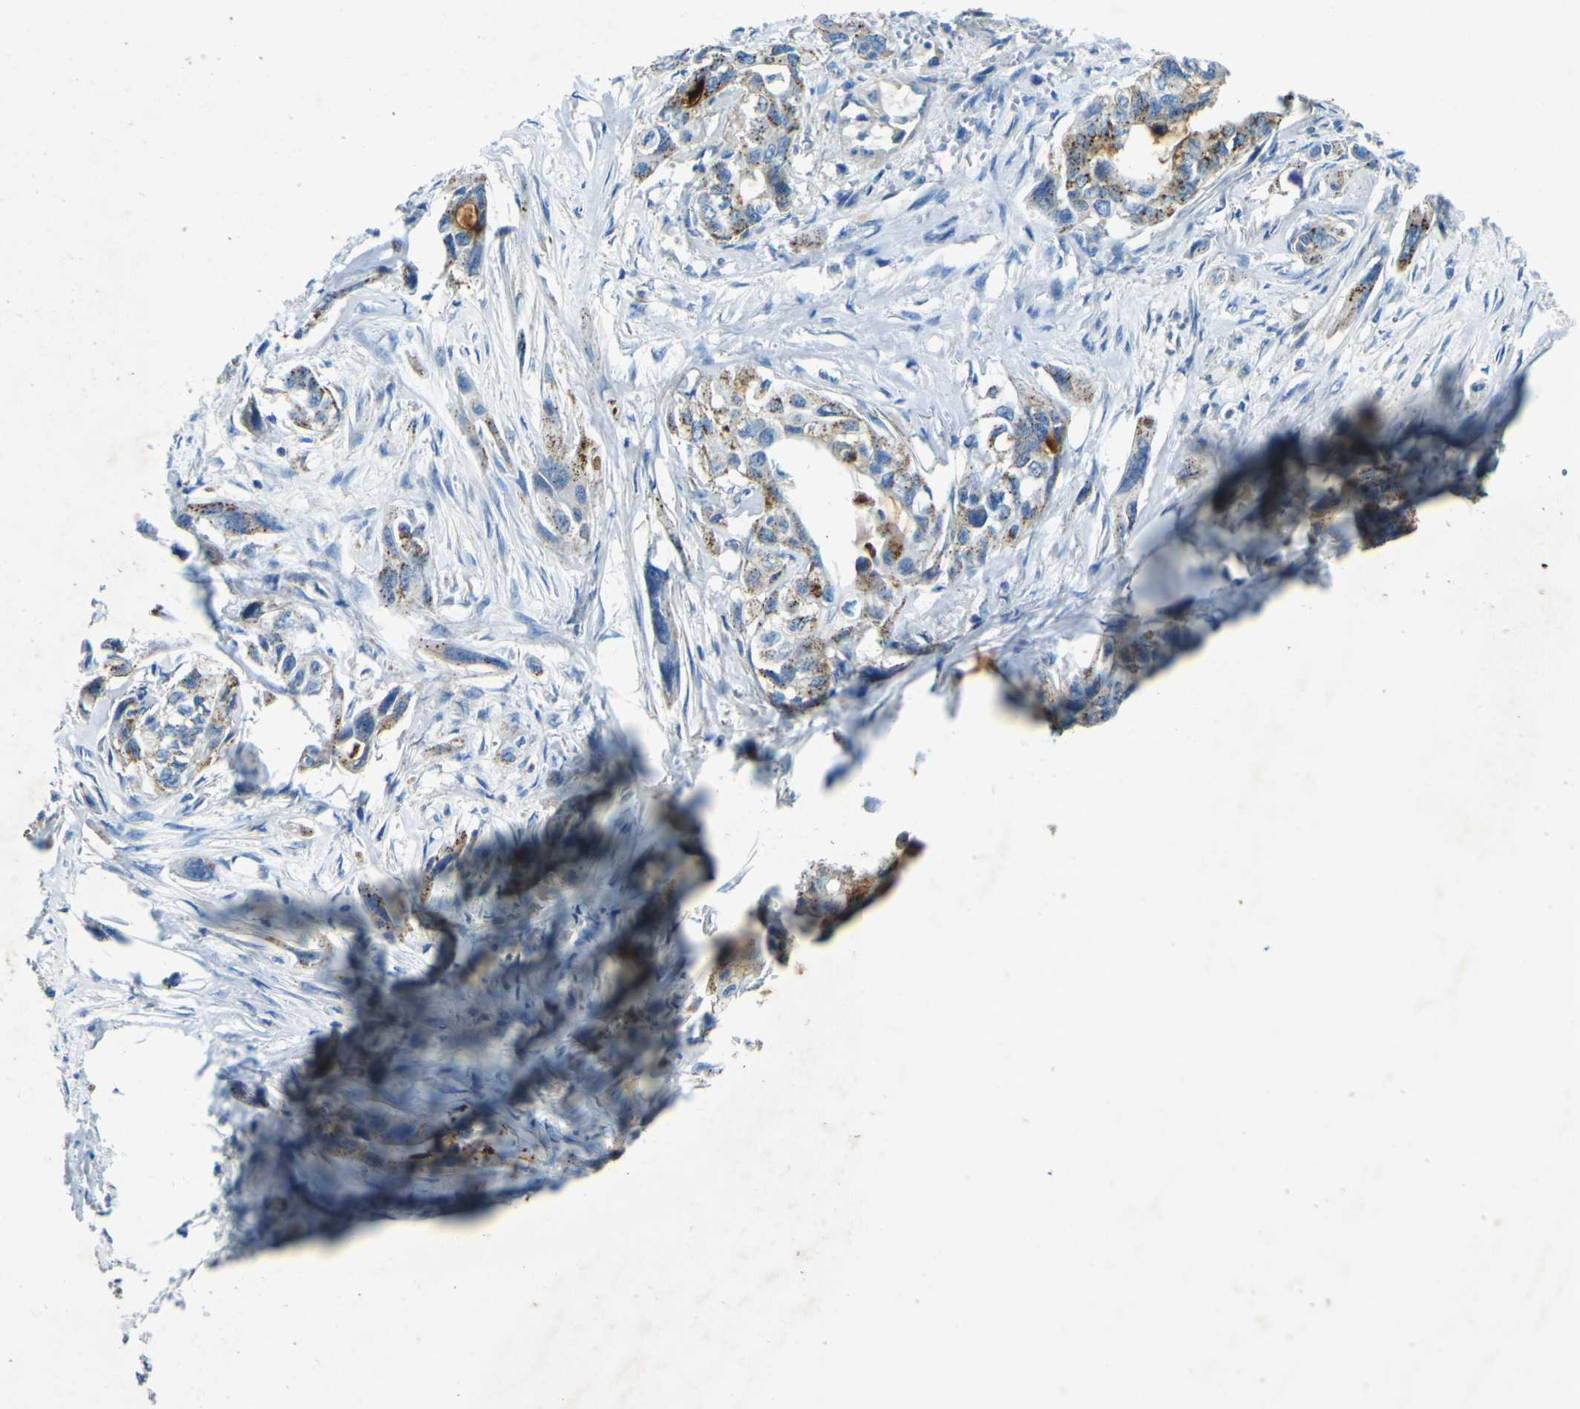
{"staining": {"intensity": "weak", "quantity": "25%-75%", "location": "cytoplasmic/membranous"}, "tissue": "pancreatic cancer", "cell_type": "Tumor cells", "image_type": "cancer", "snomed": [{"axis": "morphology", "description": "Adenocarcinoma, NOS"}, {"axis": "topography", "description": "Pancreas"}], "caption": "A brown stain shows weak cytoplasmic/membranous positivity of a protein in human adenocarcinoma (pancreatic) tumor cells.", "gene": "PDE9A", "patient": {"sex": "male", "age": 73}}